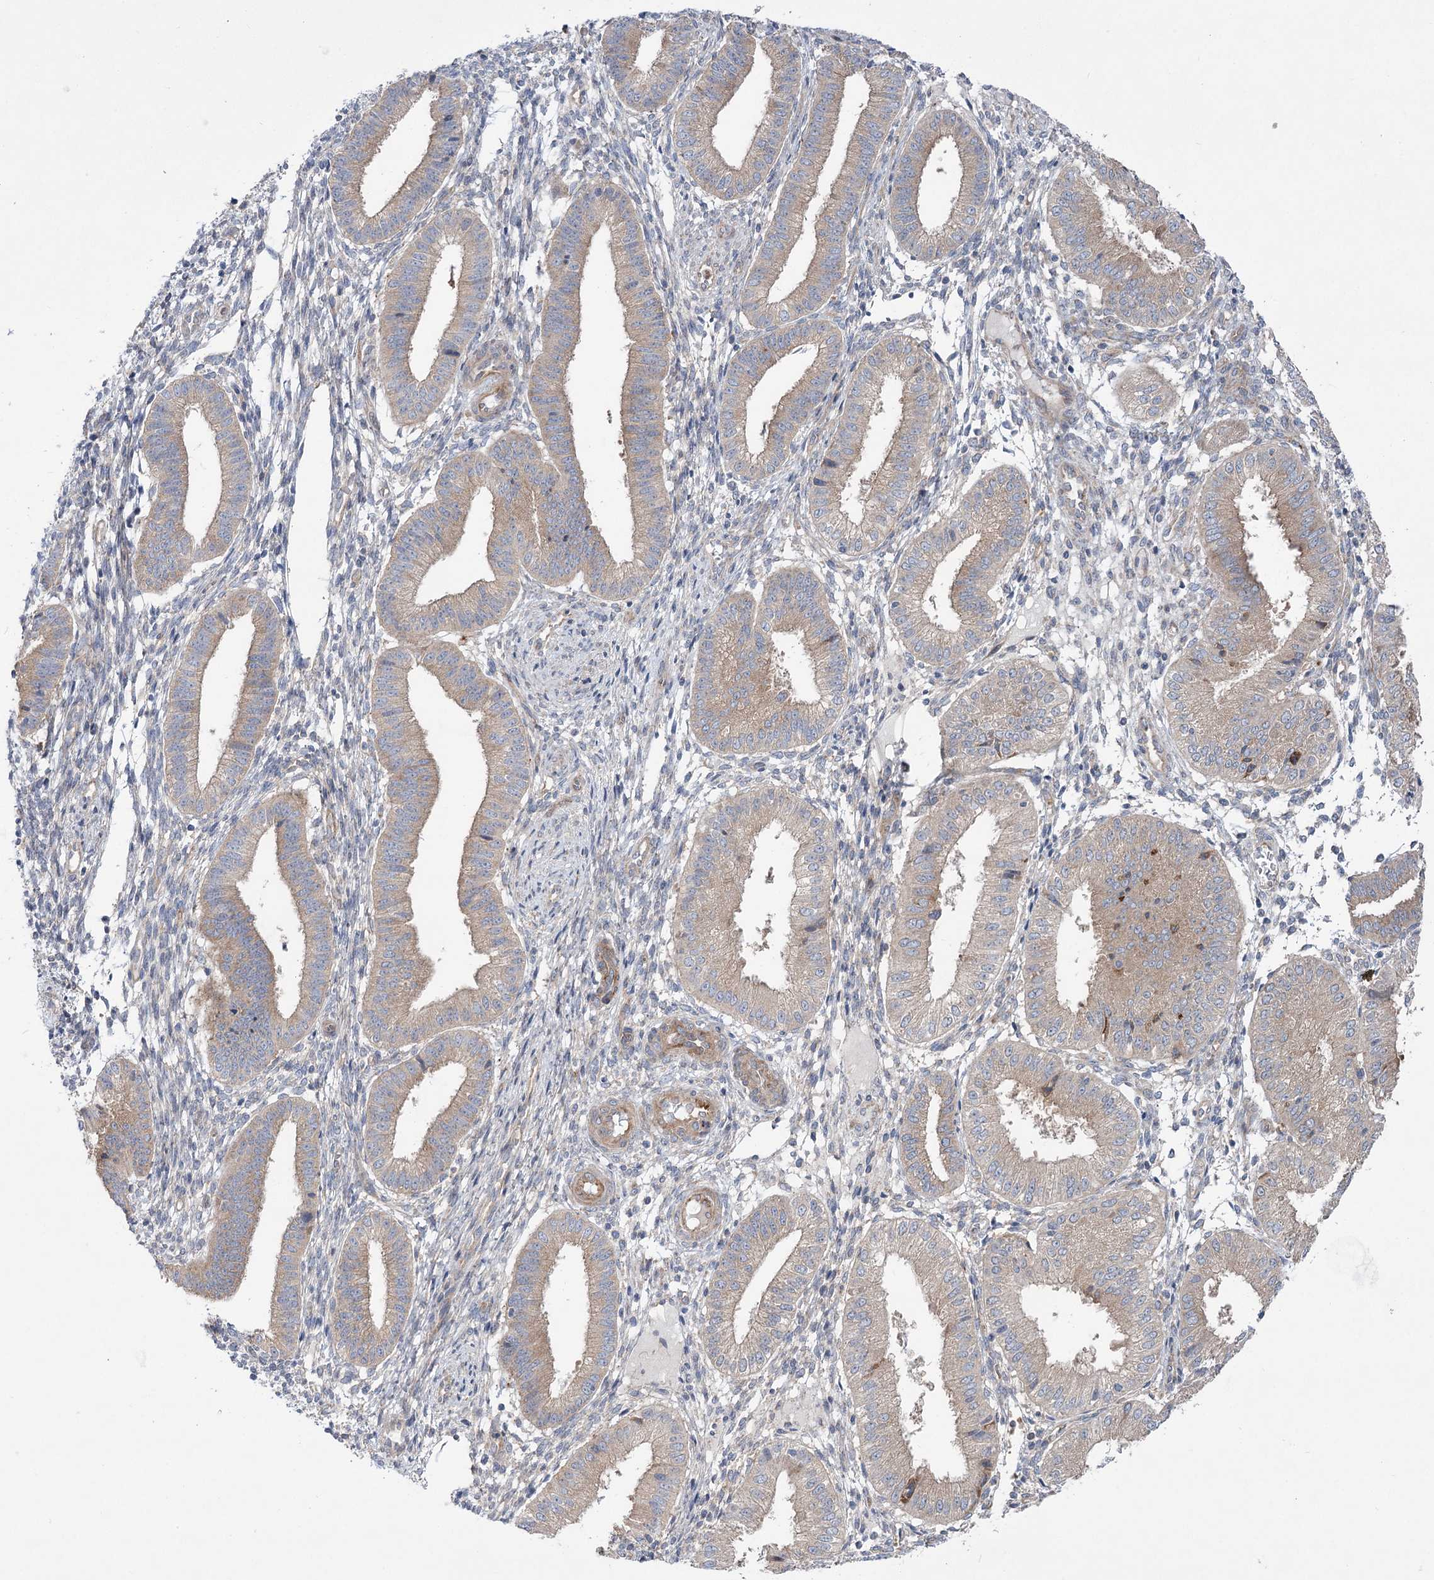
{"staining": {"intensity": "weak", "quantity": "<25%", "location": "cytoplasmic/membranous"}, "tissue": "endometrium", "cell_type": "Cells in endometrial stroma", "image_type": "normal", "snomed": [{"axis": "morphology", "description": "Normal tissue, NOS"}, {"axis": "topography", "description": "Endometrium"}], "caption": "Cells in endometrial stroma show no significant positivity in unremarkable endometrium. (Stains: DAB immunohistochemistry with hematoxylin counter stain, Microscopy: brightfield microscopy at high magnification).", "gene": "SCN11A", "patient": {"sex": "female", "age": 39}}